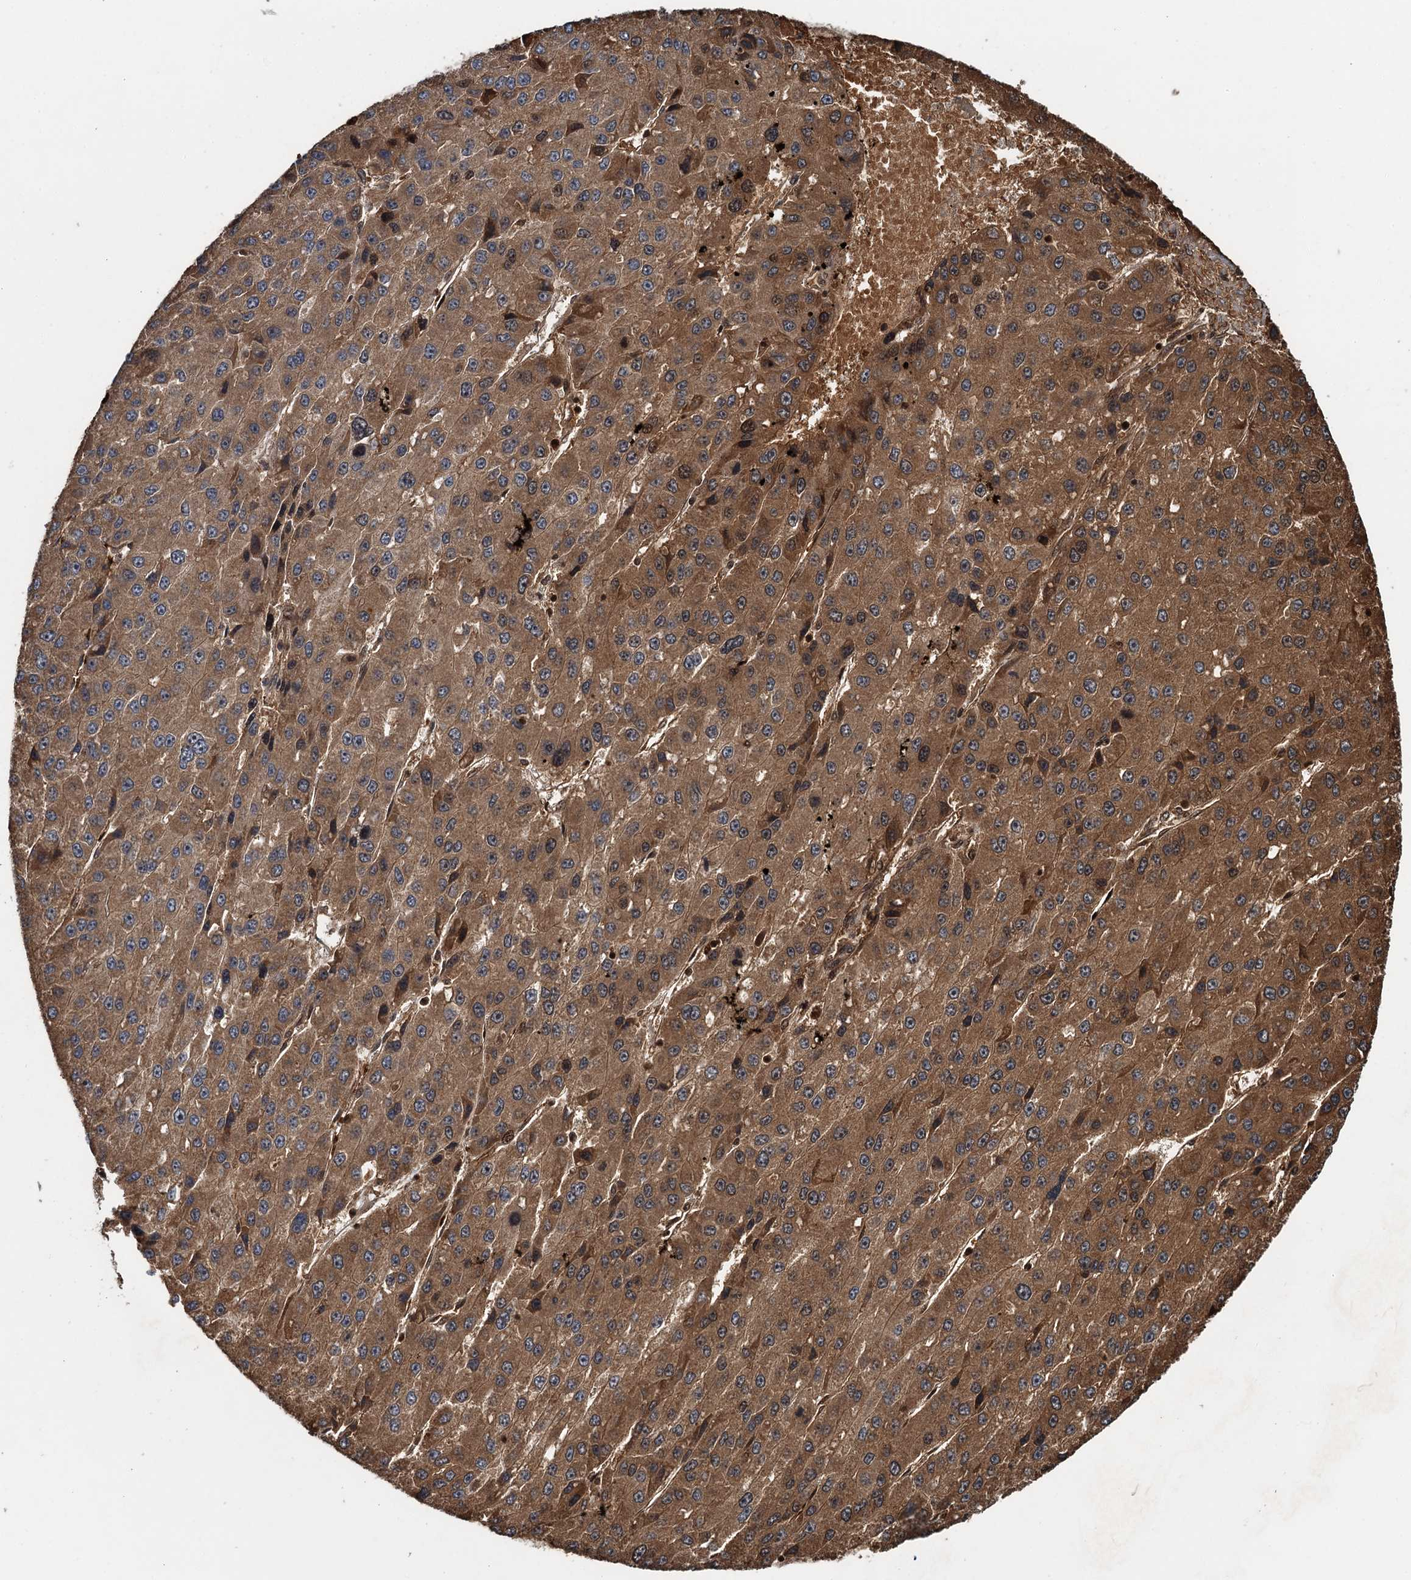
{"staining": {"intensity": "moderate", "quantity": ">75%", "location": "cytoplasmic/membranous"}, "tissue": "liver cancer", "cell_type": "Tumor cells", "image_type": "cancer", "snomed": [{"axis": "morphology", "description": "Carcinoma, Hepatocellular, NOS"}, {"axis": "topography", "description": "Liver"}], "caption": "Human liver hepatocellular carcinoma stained with a protein marker displays moderate staining in tumor cells.", "gene": "SNX32", "patient": {"sex": "female", "age": 73}}